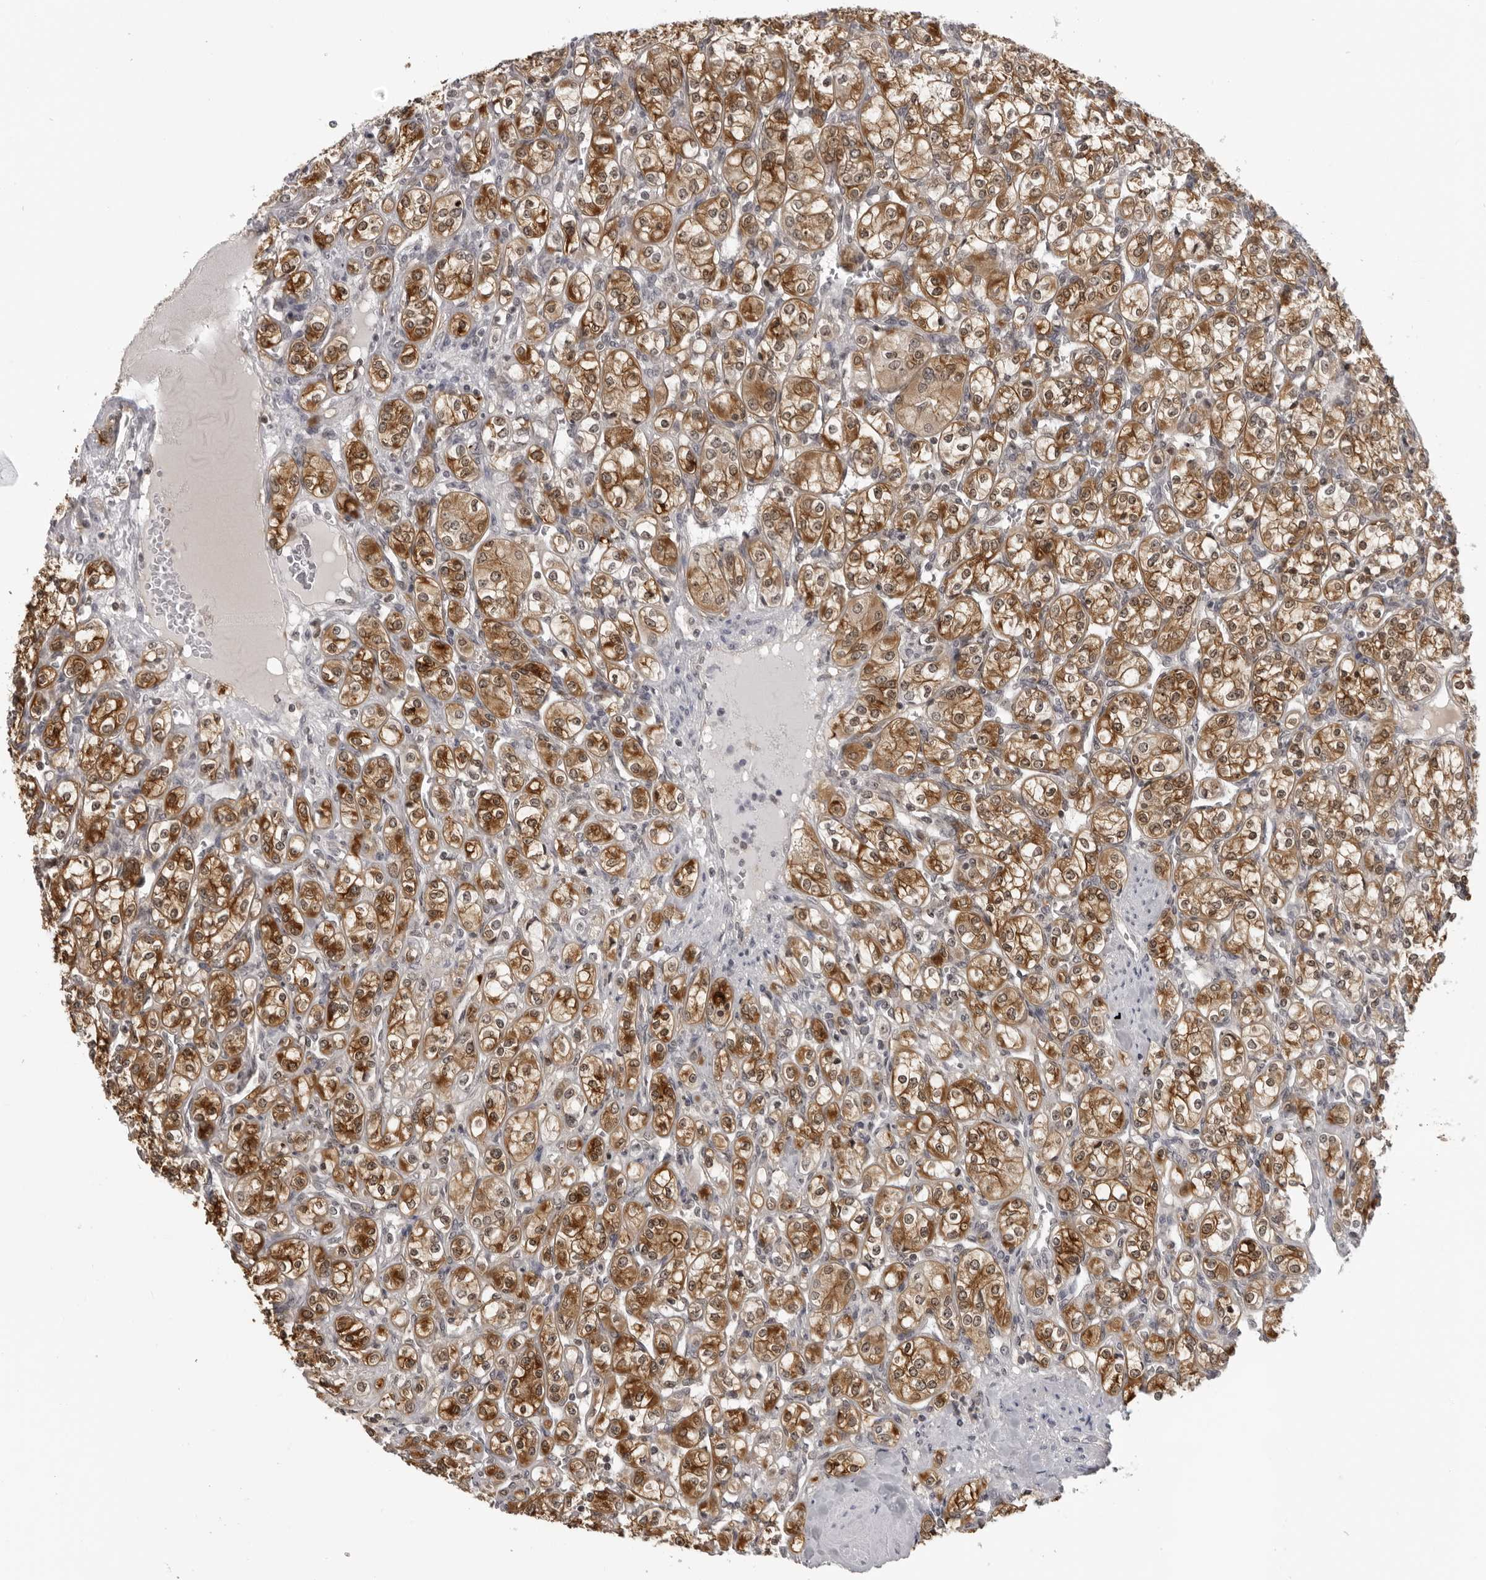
{"staining": {"intensity": "moderate", "quantity": ">75%", "location": "cytoplasmic/membranous,nuclear"}, "tissue": "renal cancer", "cell_type": "Tumor cells", "image_type": "cancer", "snomed": [{"axis": "morphology", "description": "Adenocarcinoma, NOS"}, {"axis": "topography", "description": "Kidney"}], "caption": "The immunohistochemical stain shows moderate cytoplasmic/membranous and nuclear expression in tumor cells of renal cancer tissue.", "gene": "MRPS15", "patient": {"sex": "male", "age": 77}}